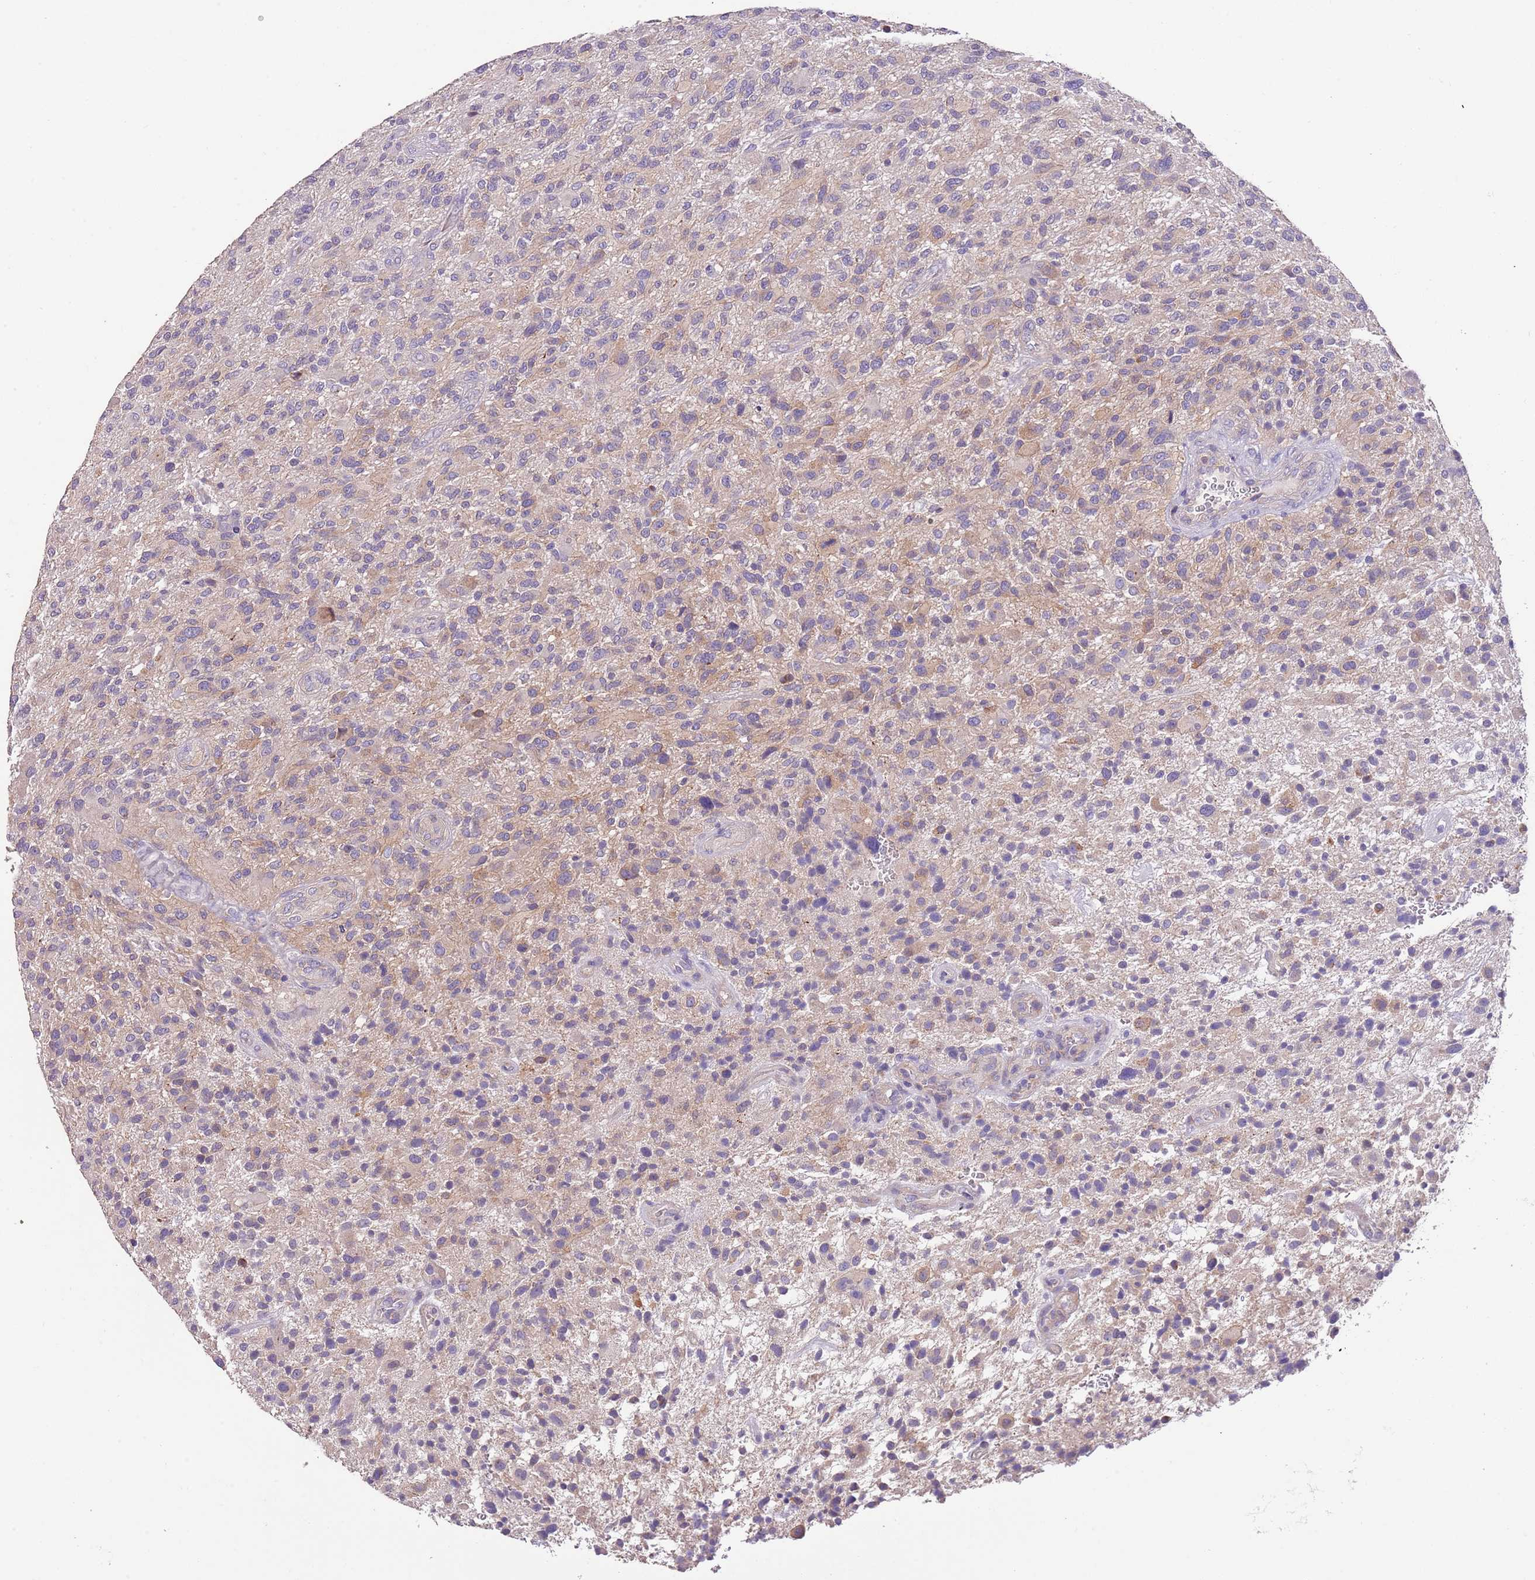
{"staining": {"intensity": "weak", "quantity": "25%-75%", "location": "cytoplasmic/membranous"}, "tissue": "glioma", "cell_type": "Tumor cells", "image_type": "cancer", "snomed": [{"axis": "morphology", "description": "Glioma, malignant, High grade"}, {"axis": "topography", "description": "Brain"}], "caption": "An IHC micrograph of neoplastic tissue is shown. Protein staining in brown labels weak cytoplasmic/membranous positivity in high-grade glioma (malignant) within tumor cells.", "gene": "ZNF658", "patient": {"sex": "male", "age": 47}}